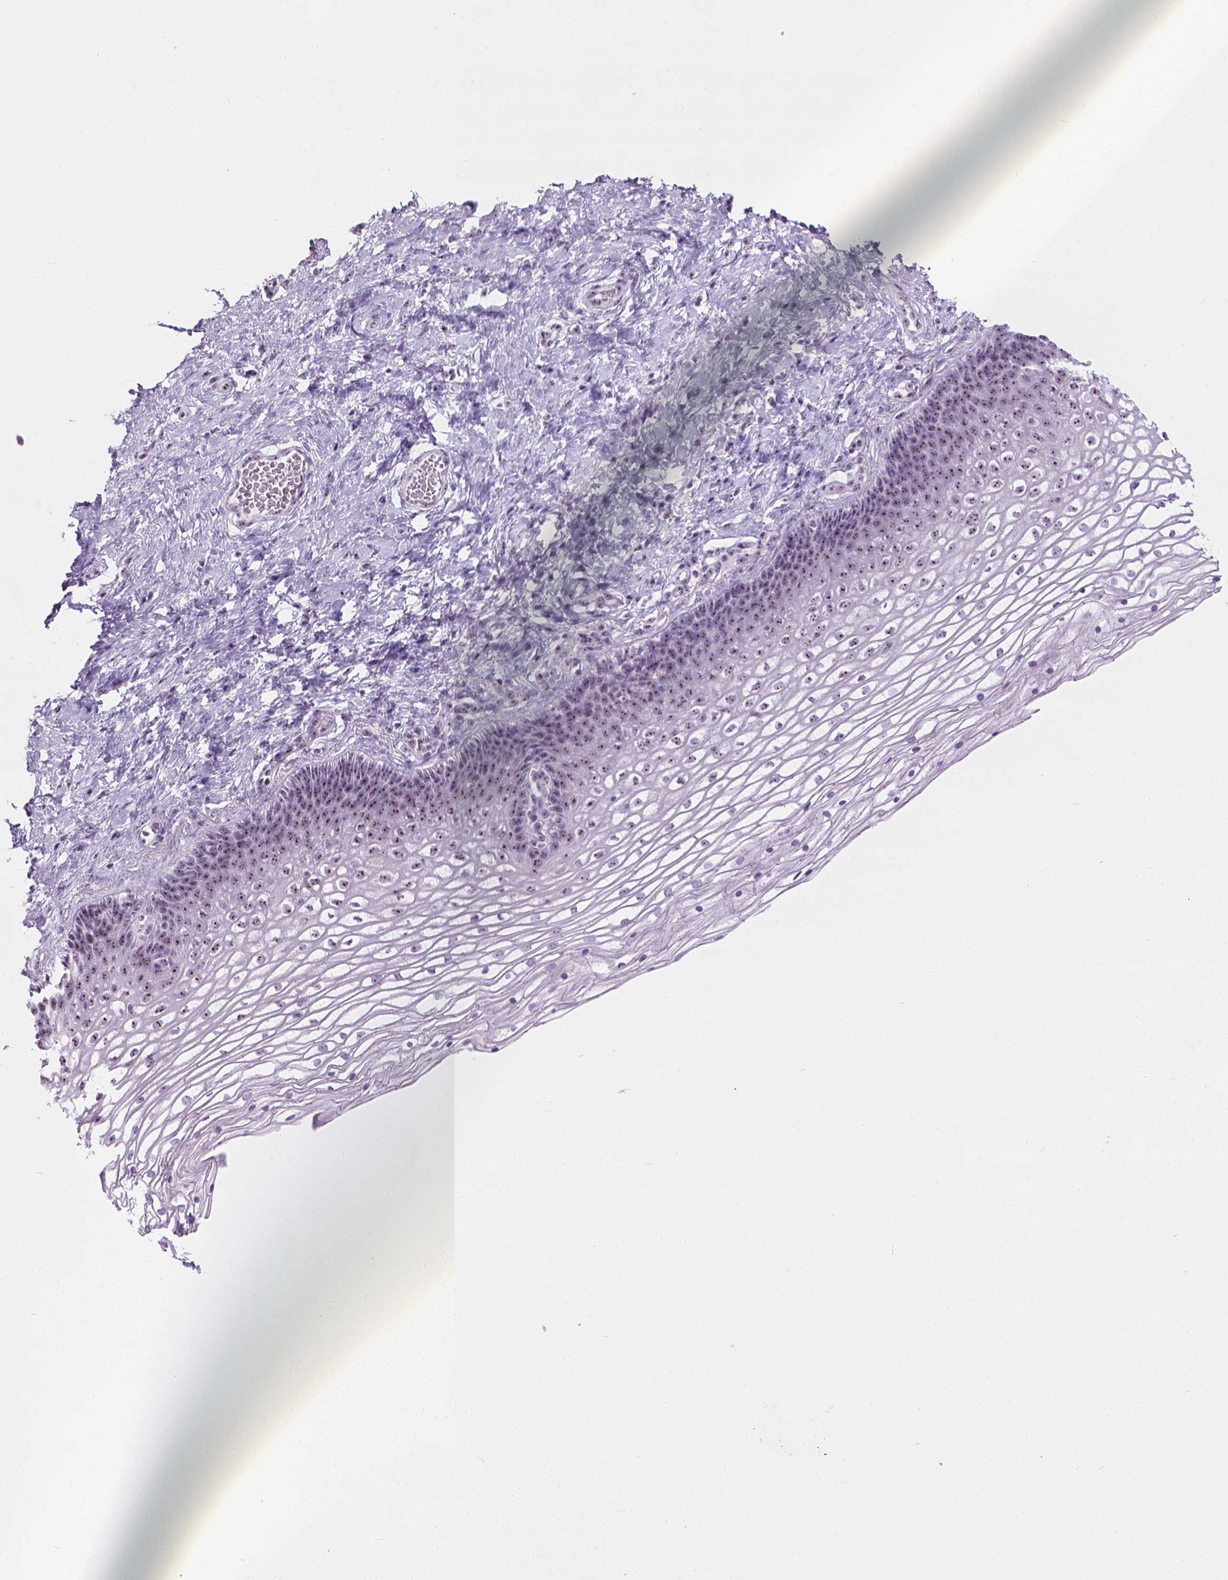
{"staining": {"intensity": "weak", "quantity": ">75%", "location": "nuclear"}, "tissue": "cervix", "cell_type": "Glandular cells", "image_type": "normal", "snomed": [{"axis": "morphology", "description": "Normal tissue, NOS"}, {"axis": "topography", "description": "Cervix"}], "caption": "Immunohistochemistry (IHC) image of normal cervix stained for a protein (brown), which displays low levels of weak nuclear expression in approximately >75% of glandular cells.", "gene": "NOL7", "patient": {"sex": "female", "age": 34}}